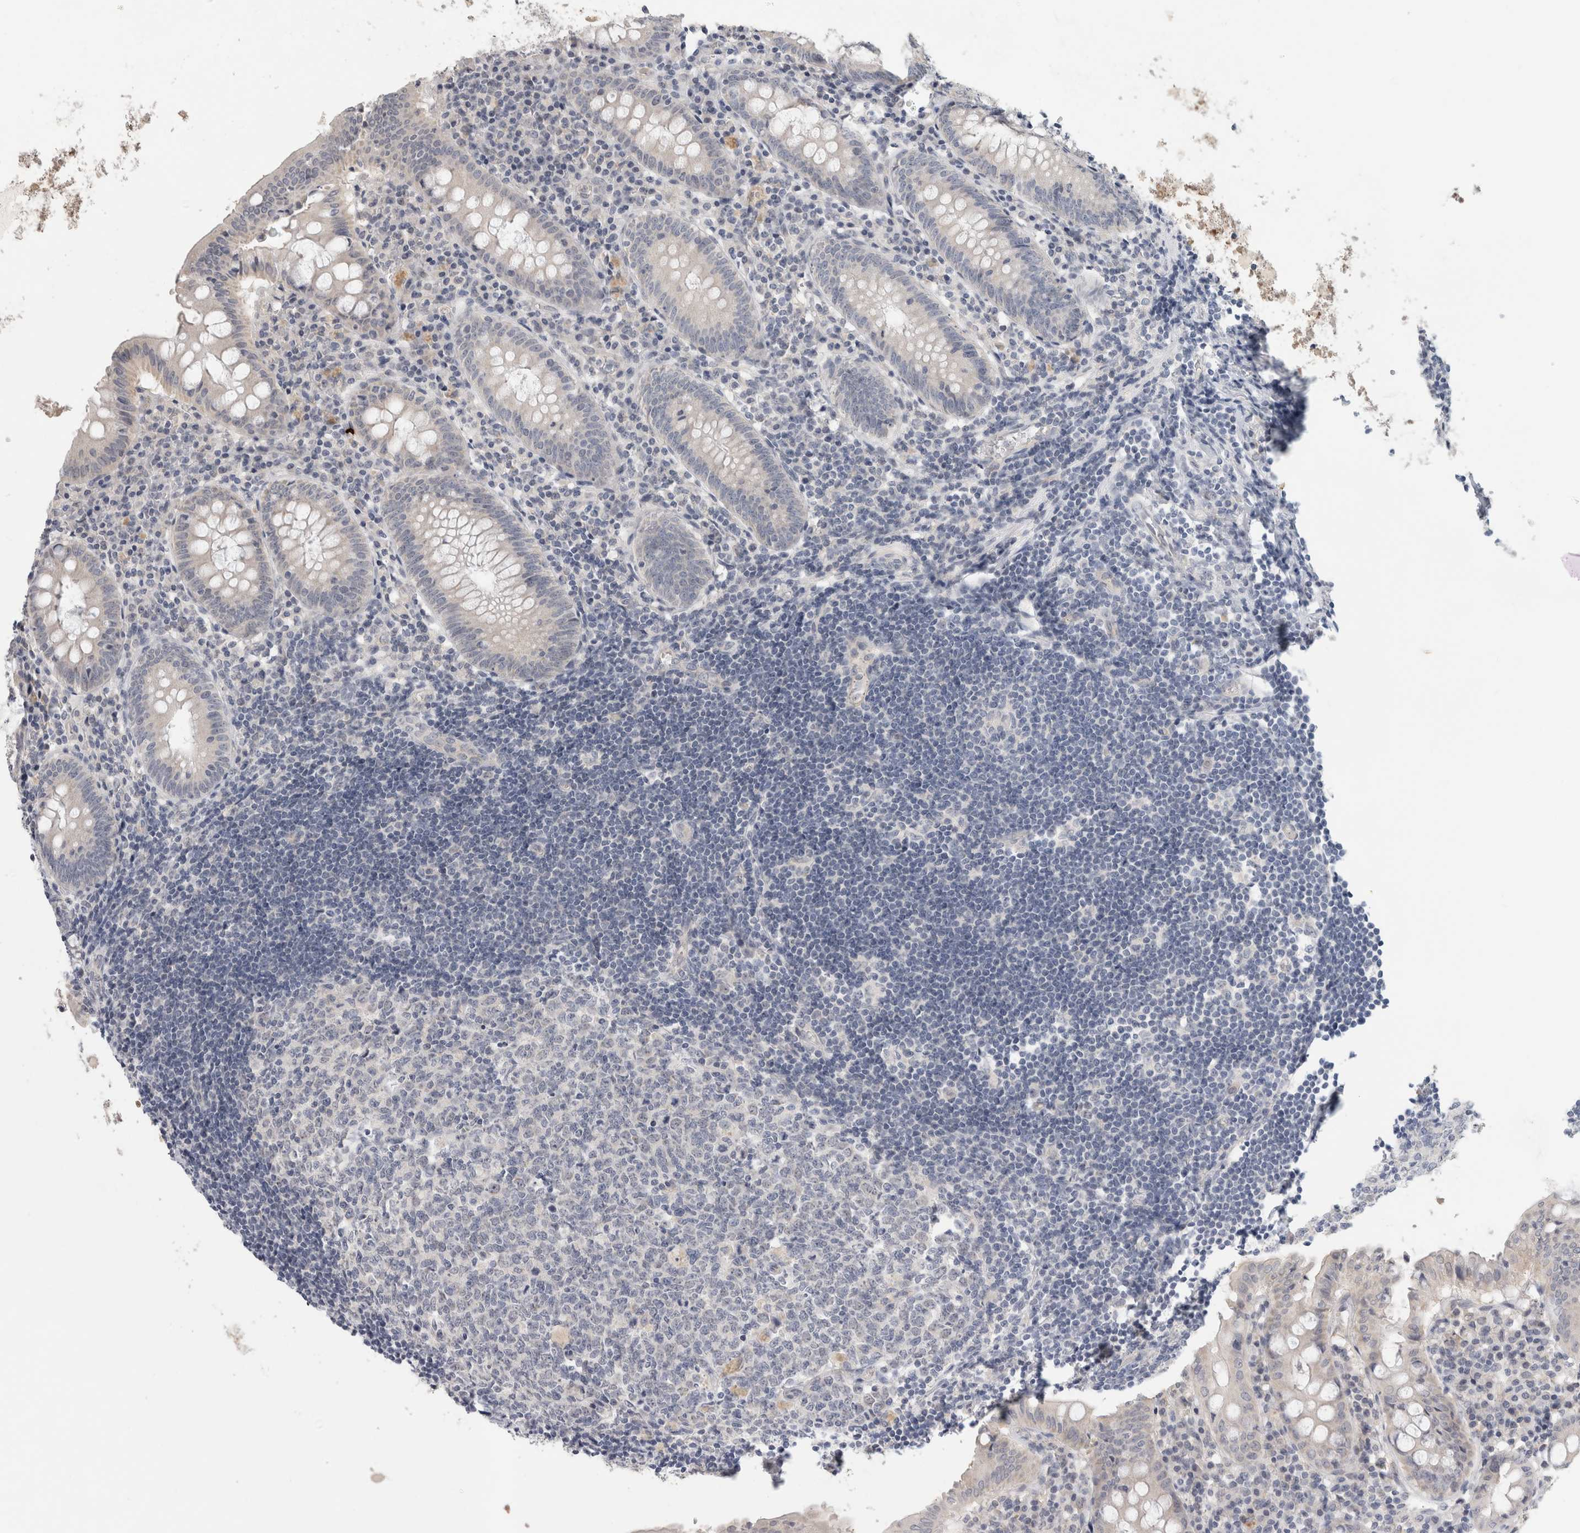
{"staining": {"intensity": "negative", "quantity": "none", "location": "none"}, "tissue": "appendix", "cell_type": "Glandular cells", "image_type": "normal", "snomed": [{"axis": "morphology", "description": "Normal tissue, NOS"}, {"axis": "topography", "description": "Appendix"}], "caption": "Micrograph shows no significant protein staining in glandular cells of unremarkable appendix.", "gene": "TONSL", "patient": {"sex": "female", "age": 54}}